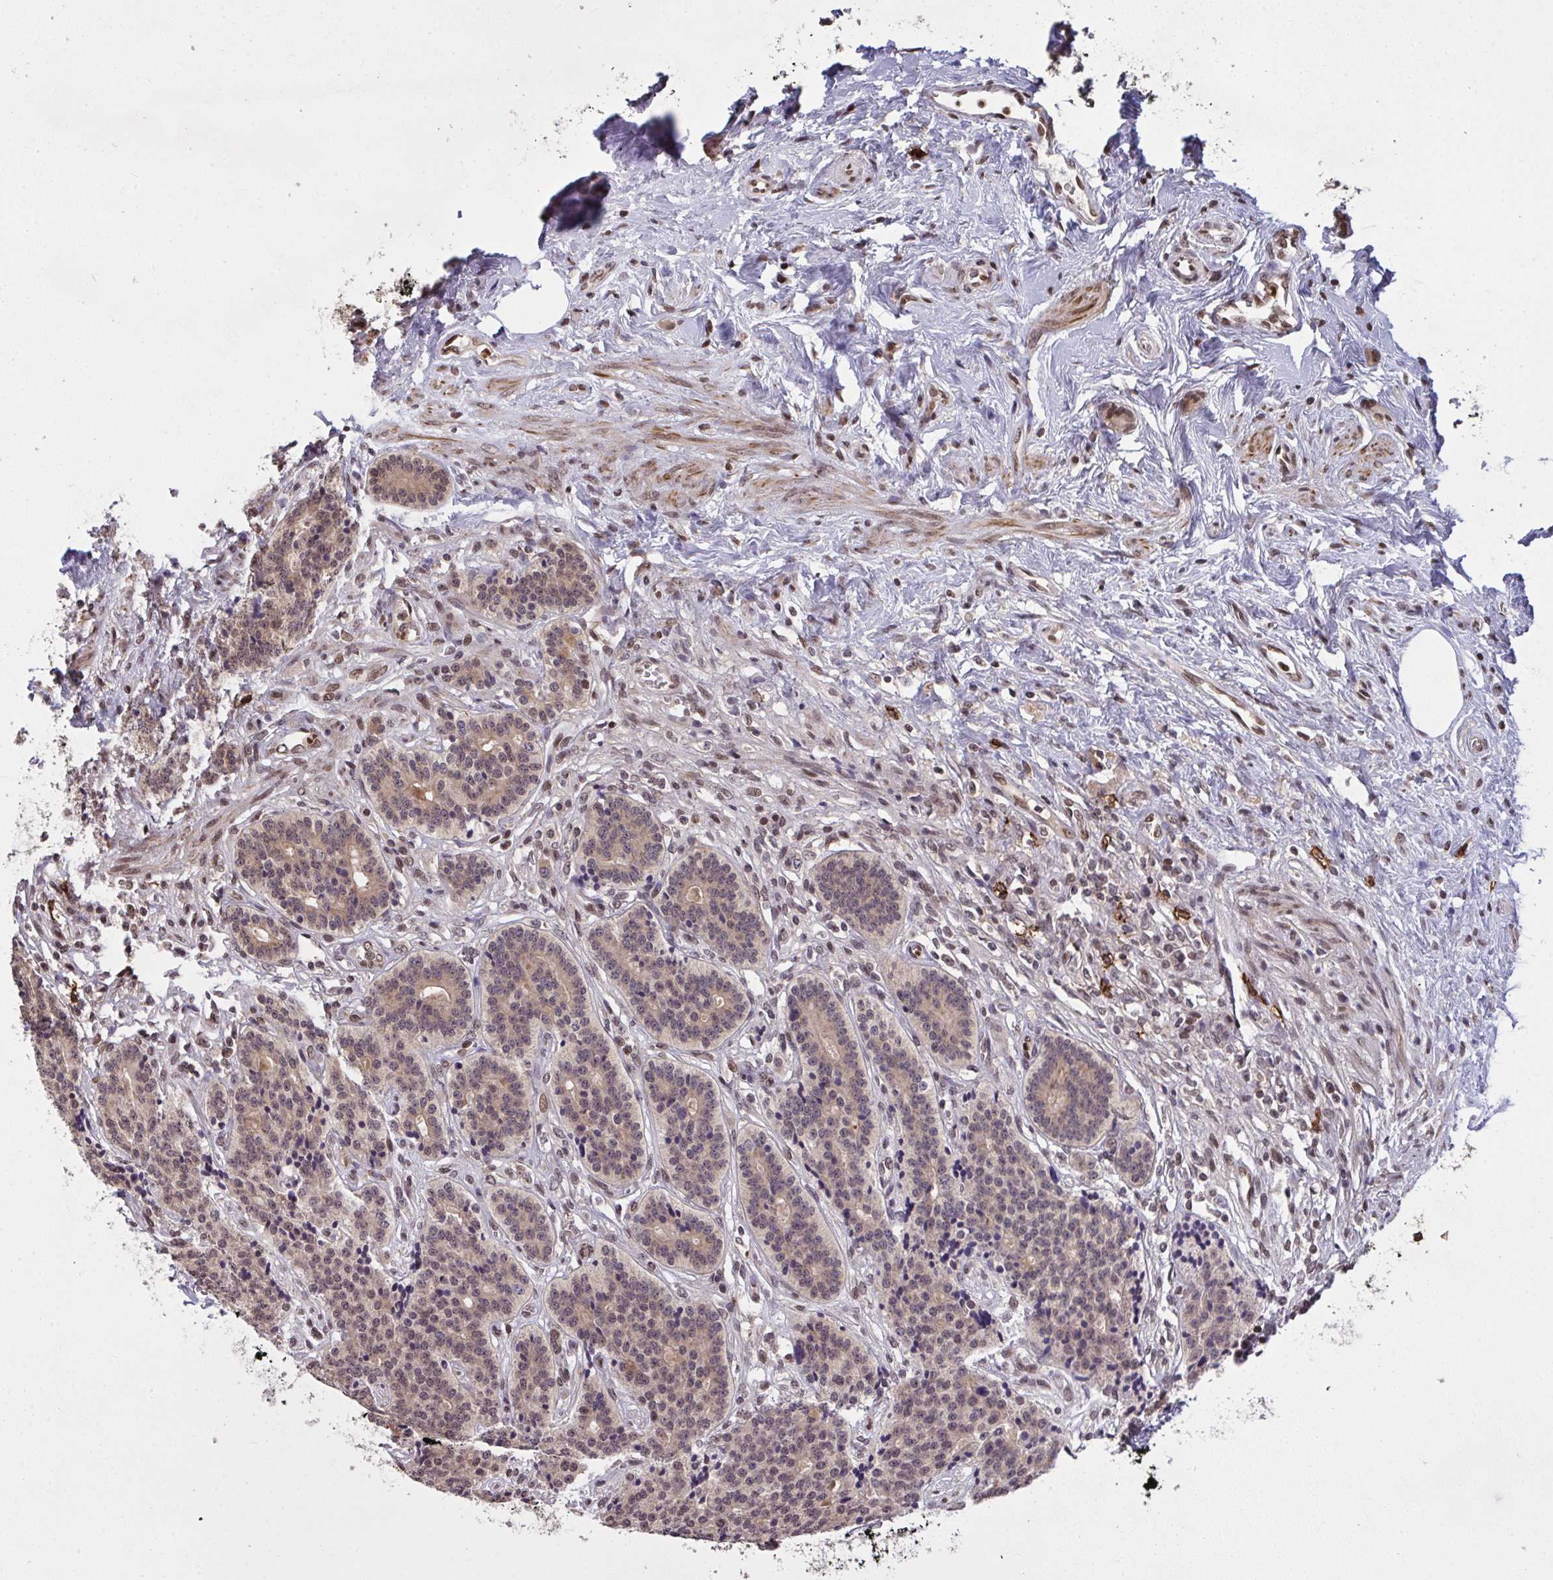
{"staining": {"intensity": "moderate", "quantity": ">75%", "location": "cytoplasmic/membranous,nuclear"}, "tissue": "carcinoid", "cell_type": "Tumor cells", "image_type": "cancer", "snomed": [{"axis": "morphology", "description": "Carcinoid, malignant, NOS"}, {"axis": "topography", "description": "Small intestine"}], "caption": "High-power microscopy captured an IHC photomicrograph of carcinoid, revealing moderate cytoplasmic/membranous and nuclear staining in approximately >75% of tumor cells.", "gene": "UXT", "patient": {"sex": "female", "age": 73}}